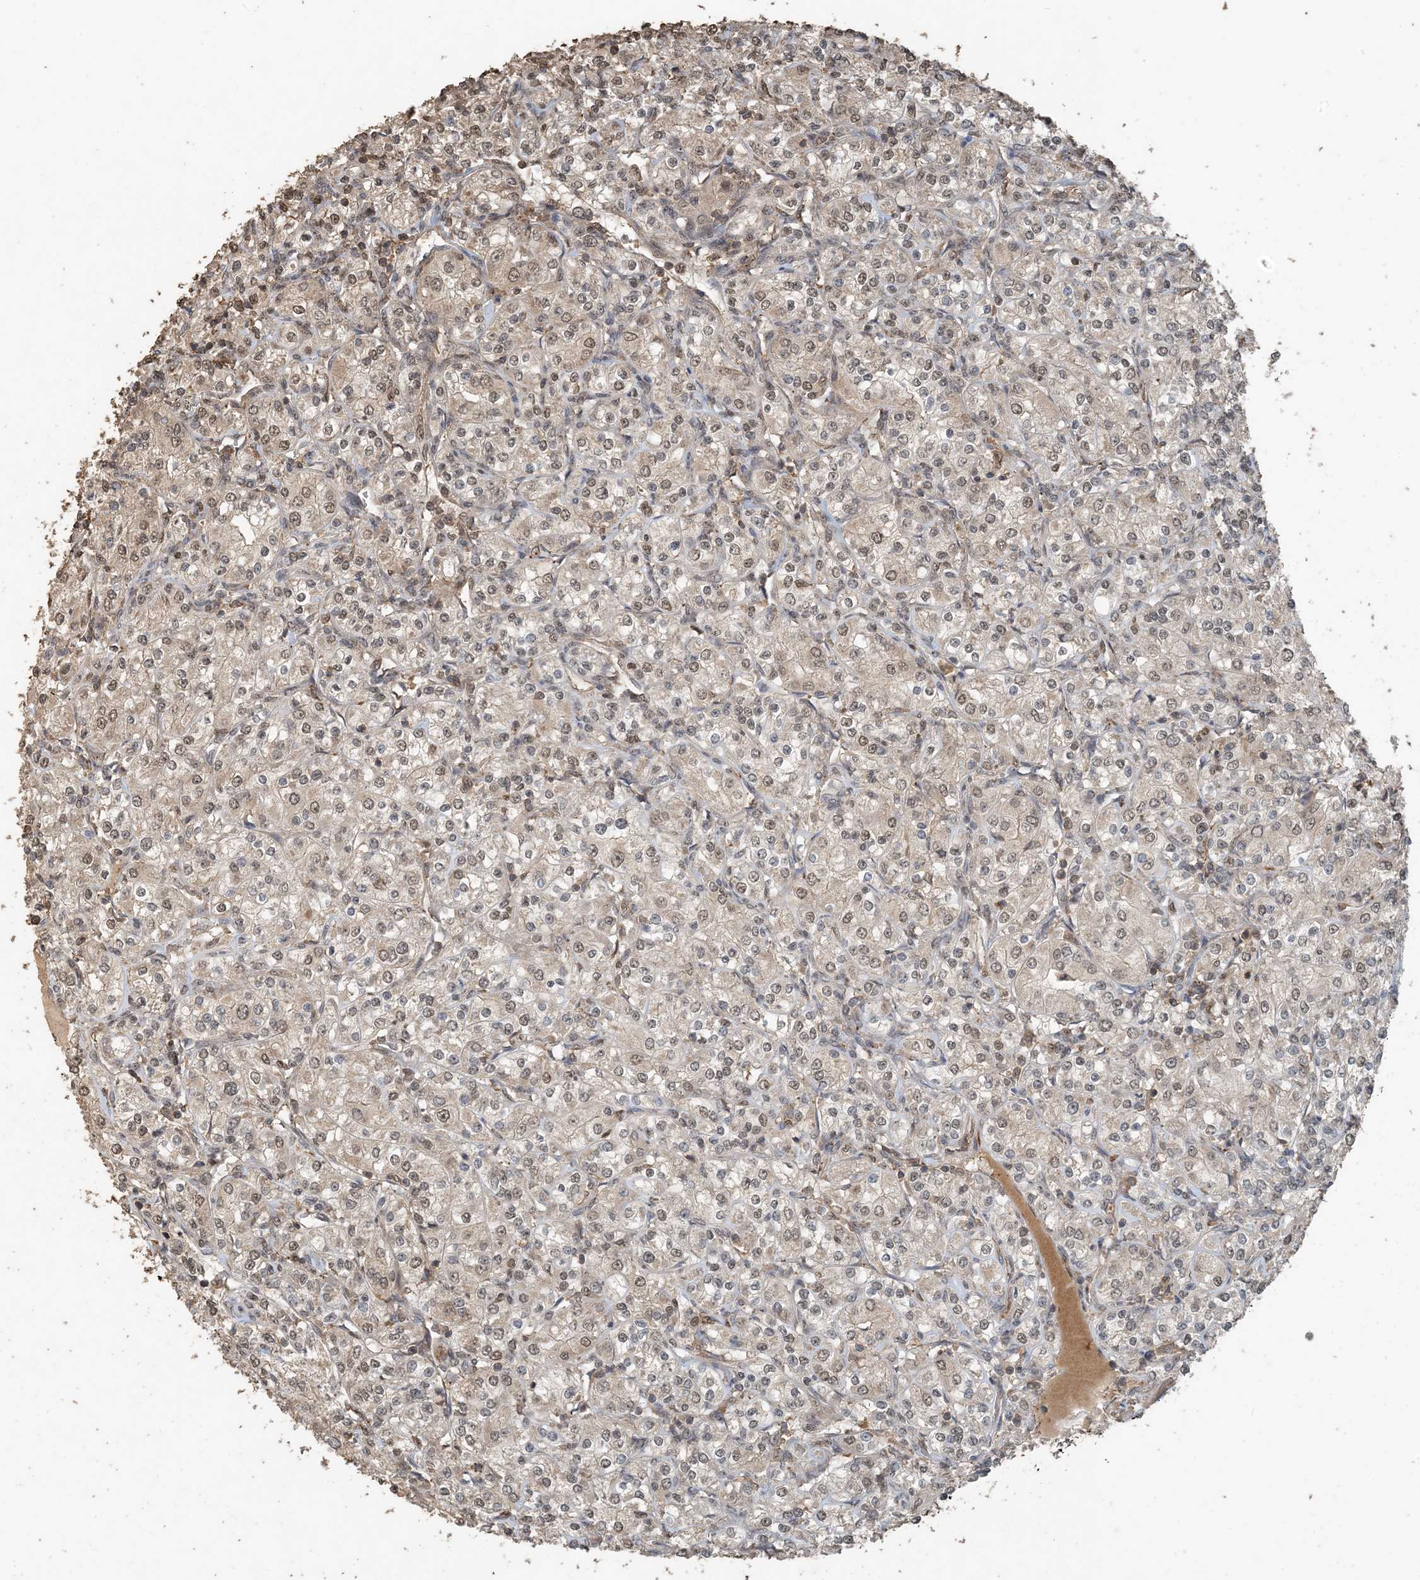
{"staining": {"intensity": "weak", "quantity": "25%-75%", "location": "nuclear"}, "tissue": "renal cancer", "cell_type": "Tumor cells", "image_type": "cancer", "snomed": [{"axis": "morphology", "description": "Adenocarcinoma, NOS"}, {"axis": "topography", "description": "Kidney"}], "caption": "Renal cancer (adenocarcinoma) was stained to show a protein in brown. There is low levels of weak nuclear expression in about 25%-75% of tumor cells.", "gene": "ZC3H12A", "patient": {"sex": "male", "age": 77}}